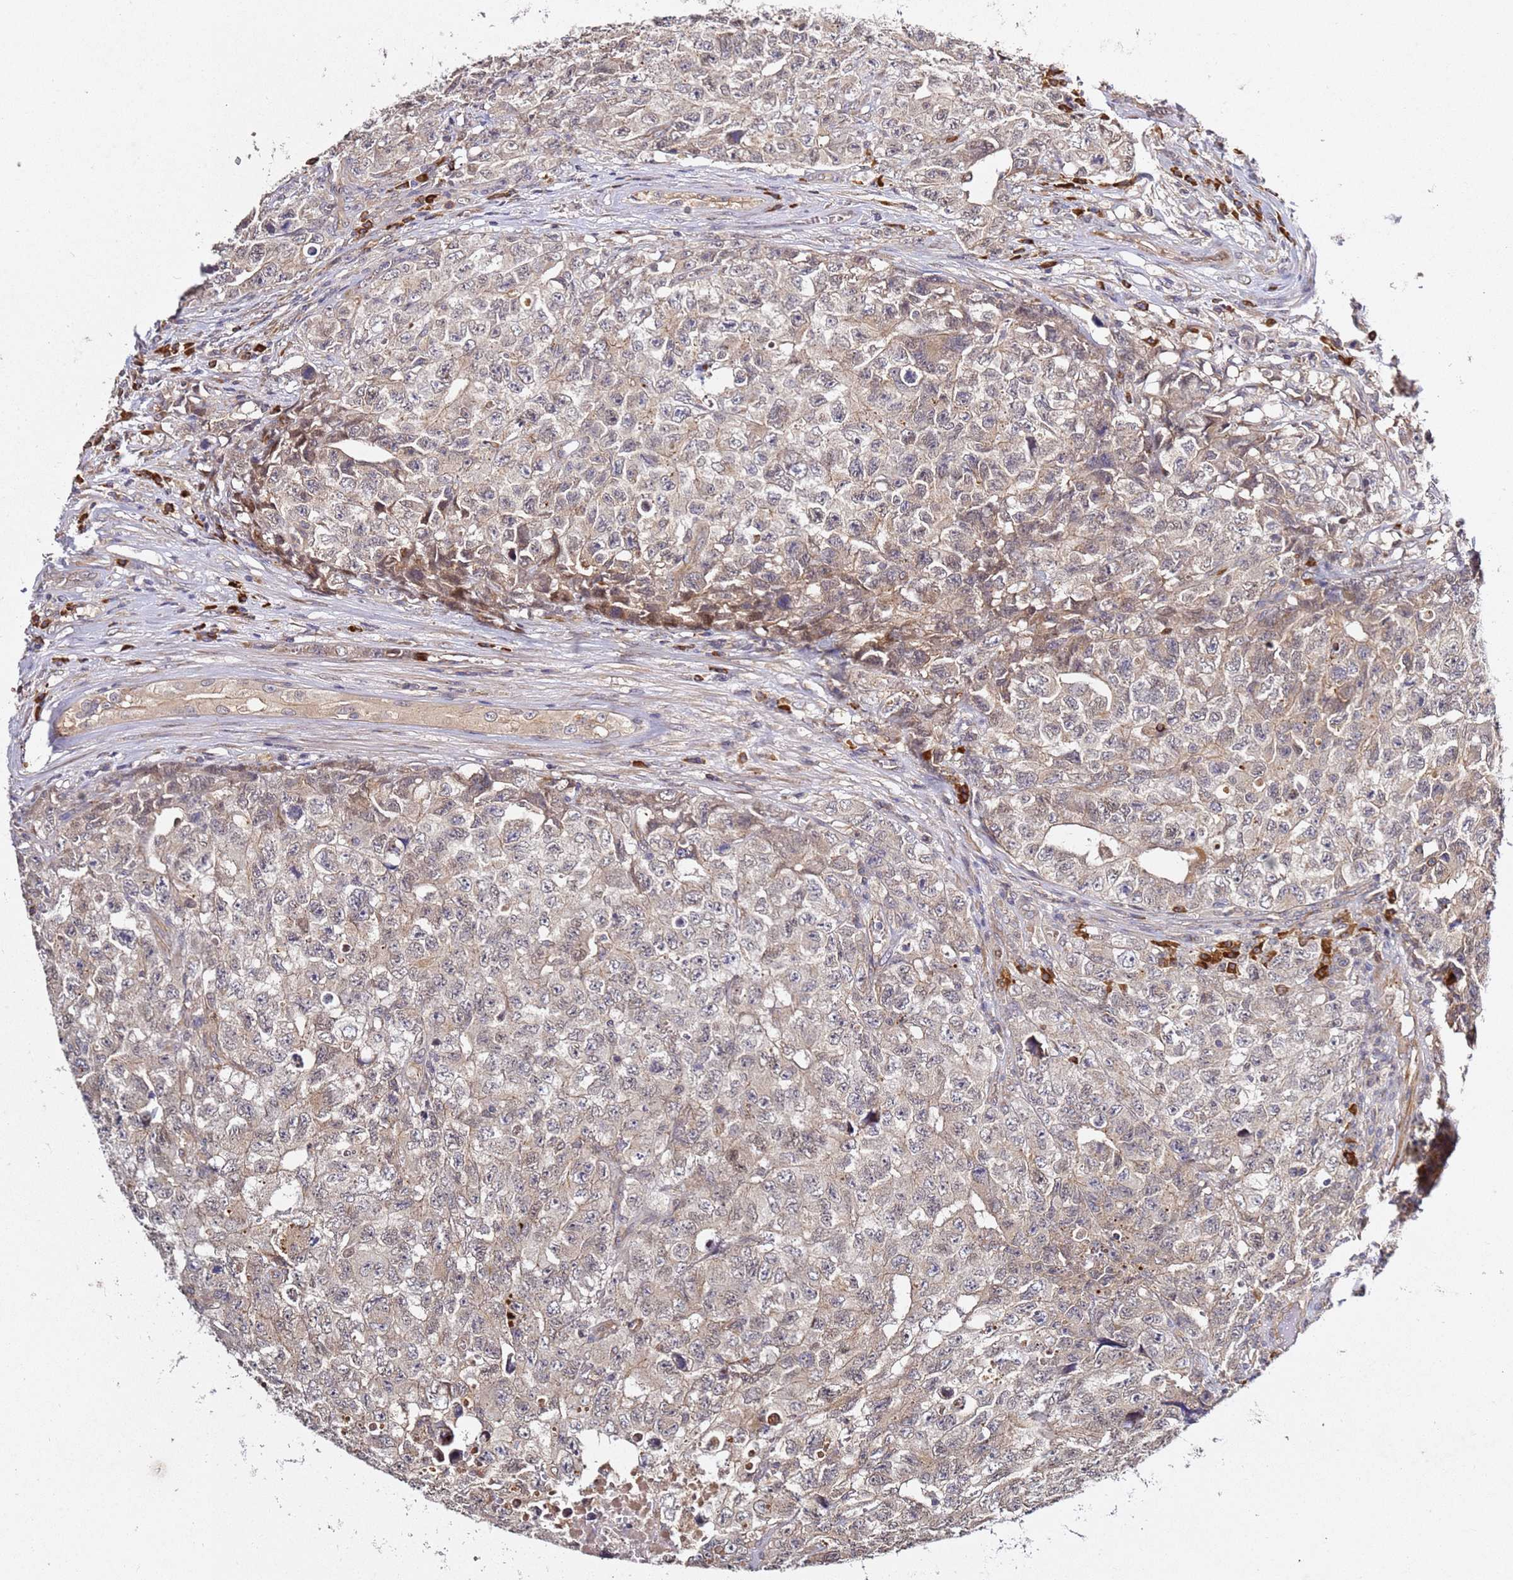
{"staining": {"intensity": "weak", "quantity": "25%-75%", "location": "cytoplasmic/membranous"}, "tissue": "testis cancer", "cell_type": "Tumor cells", "image_type": "cancer", "snomed": [{"axis": "morphology", "description": "Carcinoma, Embryonal, NOS"}, {"axis": "topography", "description": "Testis"}], "caption": "IHC micrograph of neoplastic tissue: human testis cancer stained using immunohistochemistry displays low levels of weak protein expression localized specifically in the cytoplasmic/membranous of tumor cells, appearing as a cytoplasmic/membranous brown color.", "gene": "OSBPL2", "patient": {"sex": "male", "age": 31}}